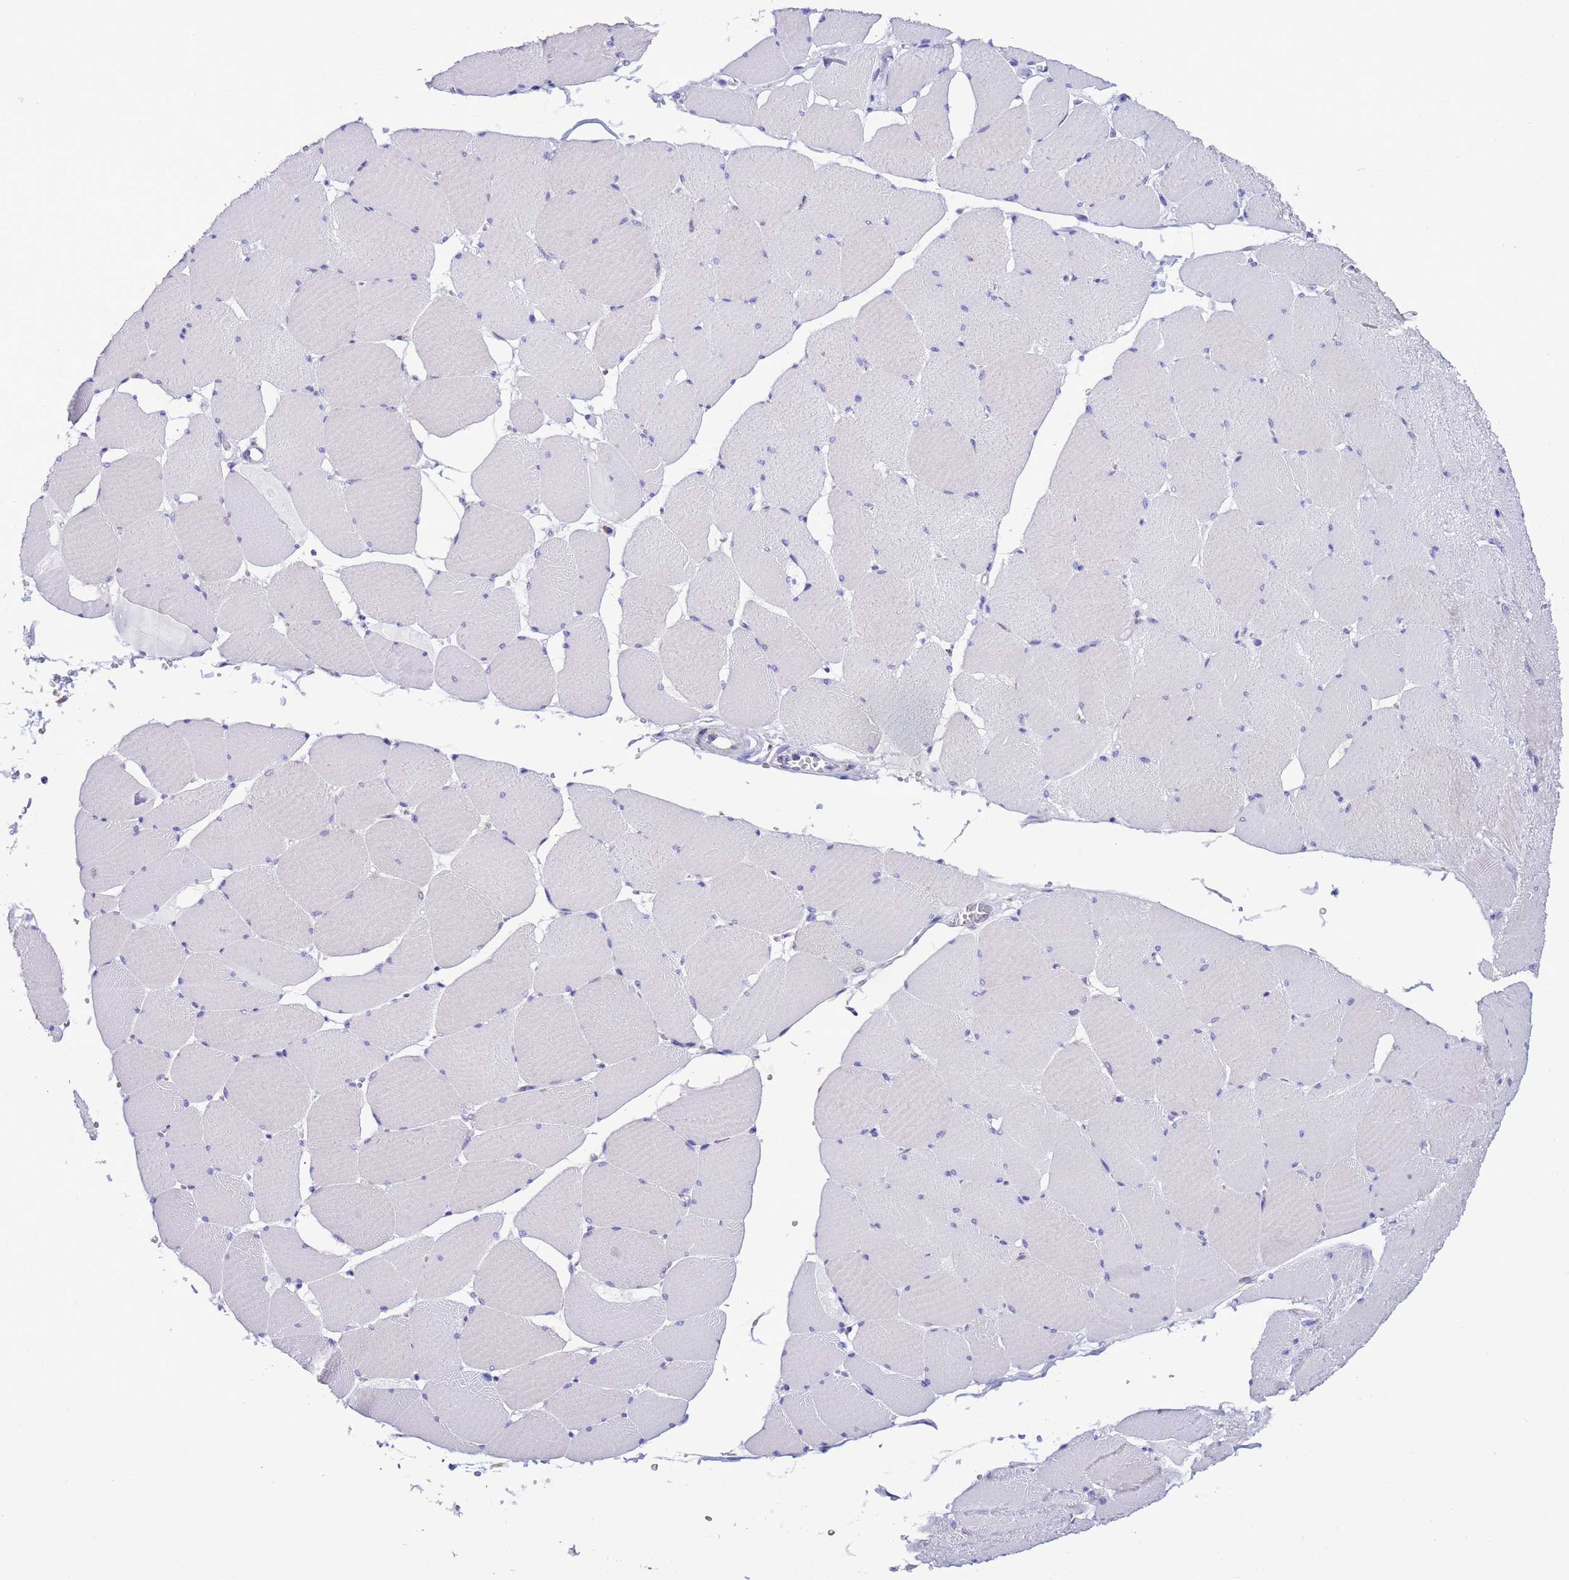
{"staining": {"intensity": "negative", "quantity": "none", "location": "none"}, "tissue": "skeletal muscle", "cell_type": "Myocytes", "image_type": "normal", "snomed": [{"axis": "morphology", "description": "Normal tissue, NOS"}, {"axis": "topography", "description": "Skeletal muscle"}, {"axis": "topography", "description": "Head-Neck"}], "caption": "Myocytes show no significant positivity in unremarkable skeletal muscle.", "gene": "AHI1", "patient": {"sex": "male", "age": 66}}